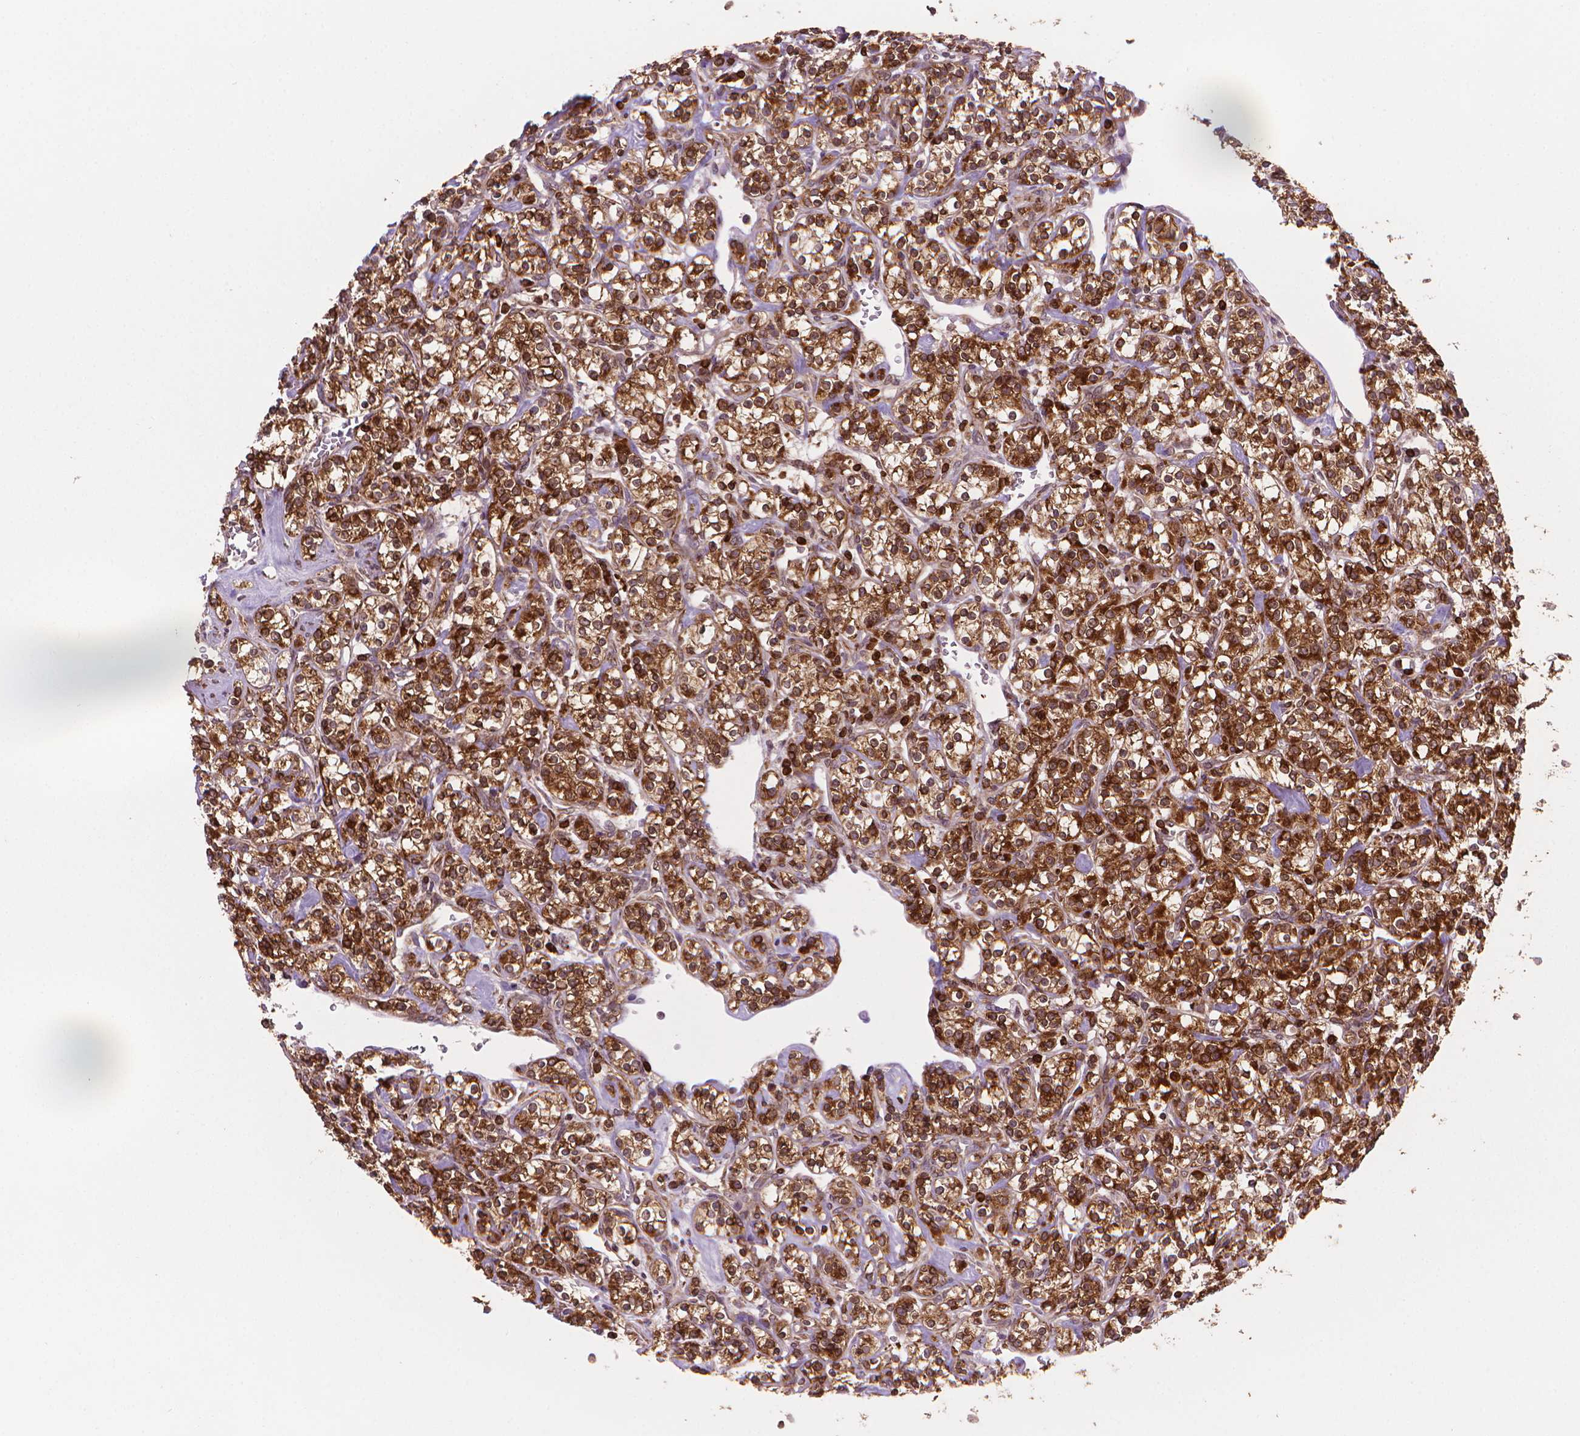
{"staining": {"intensity": "strong", "quantity": ">75%", "location": "cytoplasmic/membranous"}, "tissue": "renal cancer", "cell_type": "Tumor cells", "image_type": "cancer", "snomed": [{"axis": "morphology", "description": "Adenocarcinoma, NOS"}, {"axis": "topography", "description": "Kidney"}], "caption": "IHC (DAB) staining of adenocarcinoma (renal) reveals strong cytoplasmic/membranous protein positivity in approximately >75% of tumor cells. (DAB = brown stain, brightfield microscopy at high magnification).", "gene": "BCL2", "patient": {"sex": "male", "age": 77}}